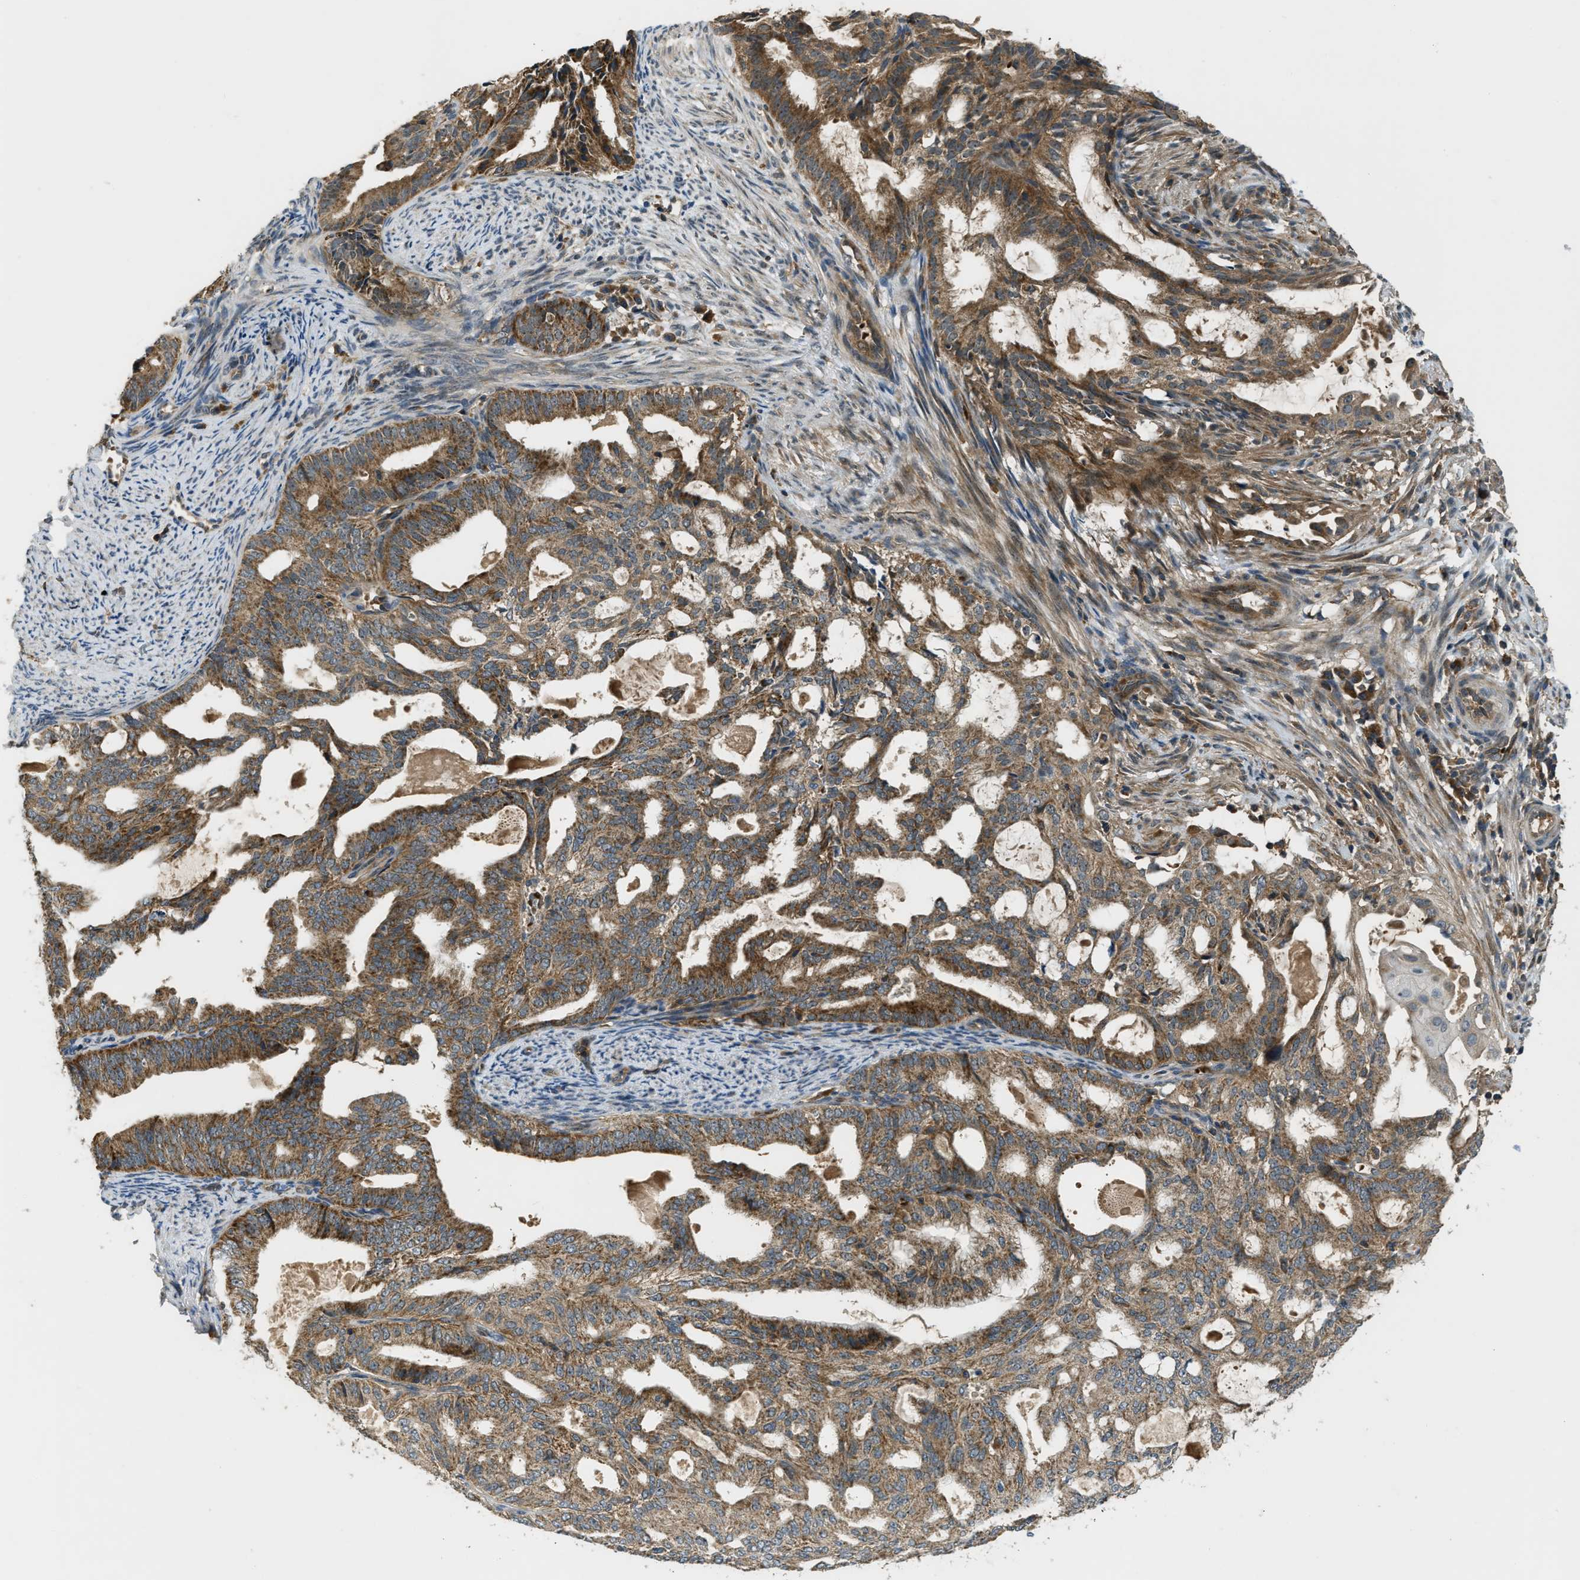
{"staining": {"intensity": "moderate", "quantity": ">75%", "location": "cytoplasmic/membranous"}, "tissue": "endometrial cancer", "cell_type": "Tumor cells", "image_type": "cancer", "snomed": [{"axis": "morphology", "description": "Adenocarcinoma, NOS"}, {"axis": "topography", "description": "Endometrium"}], "caption": "A brown stain labels moderate cytoplasmic/membranous positivity of a protein in endometrial adenocarcinoma tumor cells.", "gene": "ZNF71", "patient": {"sex": "female", "age": 58}}